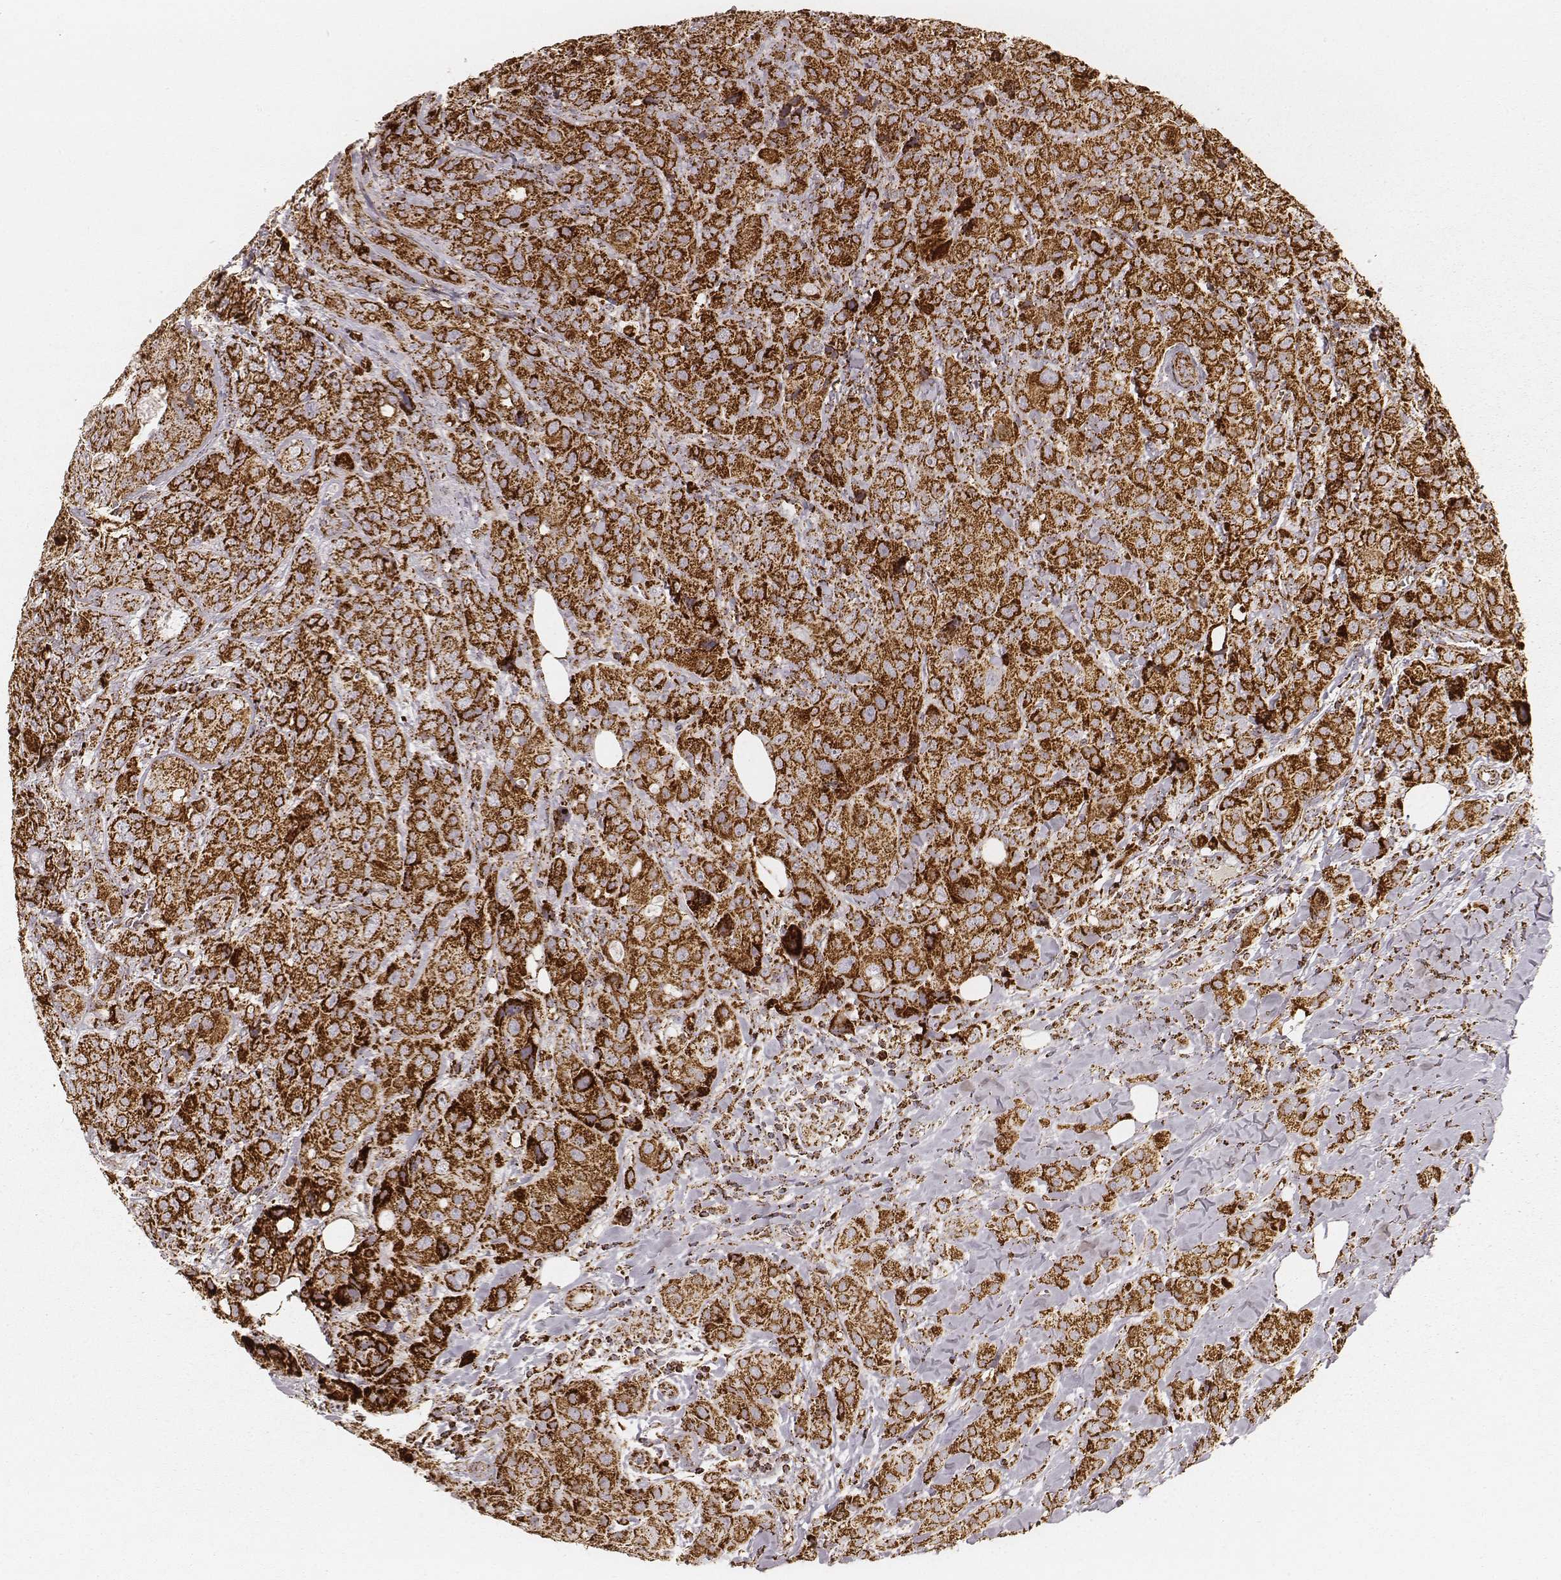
{"staining": {"intensity": "strong", "quantity": ">75%", "location": "cytoplasmic/membranous"}, "tissue": "breast cancer", "cell_type": "Tumor cells", "image_type": "cancer", "snomed": [{"axis": "morphology", "description": "Duct carcinoma"}, {"axis": "topography", "description": "Breast"}], "caption": "Breast cancer stained with a brown dye demonstrates strong cytoplasmic/membranous positive positivity in approximately >75% of tumor cells.", "gene": "CS", "patient": {"sex": "female", "age": 43}}